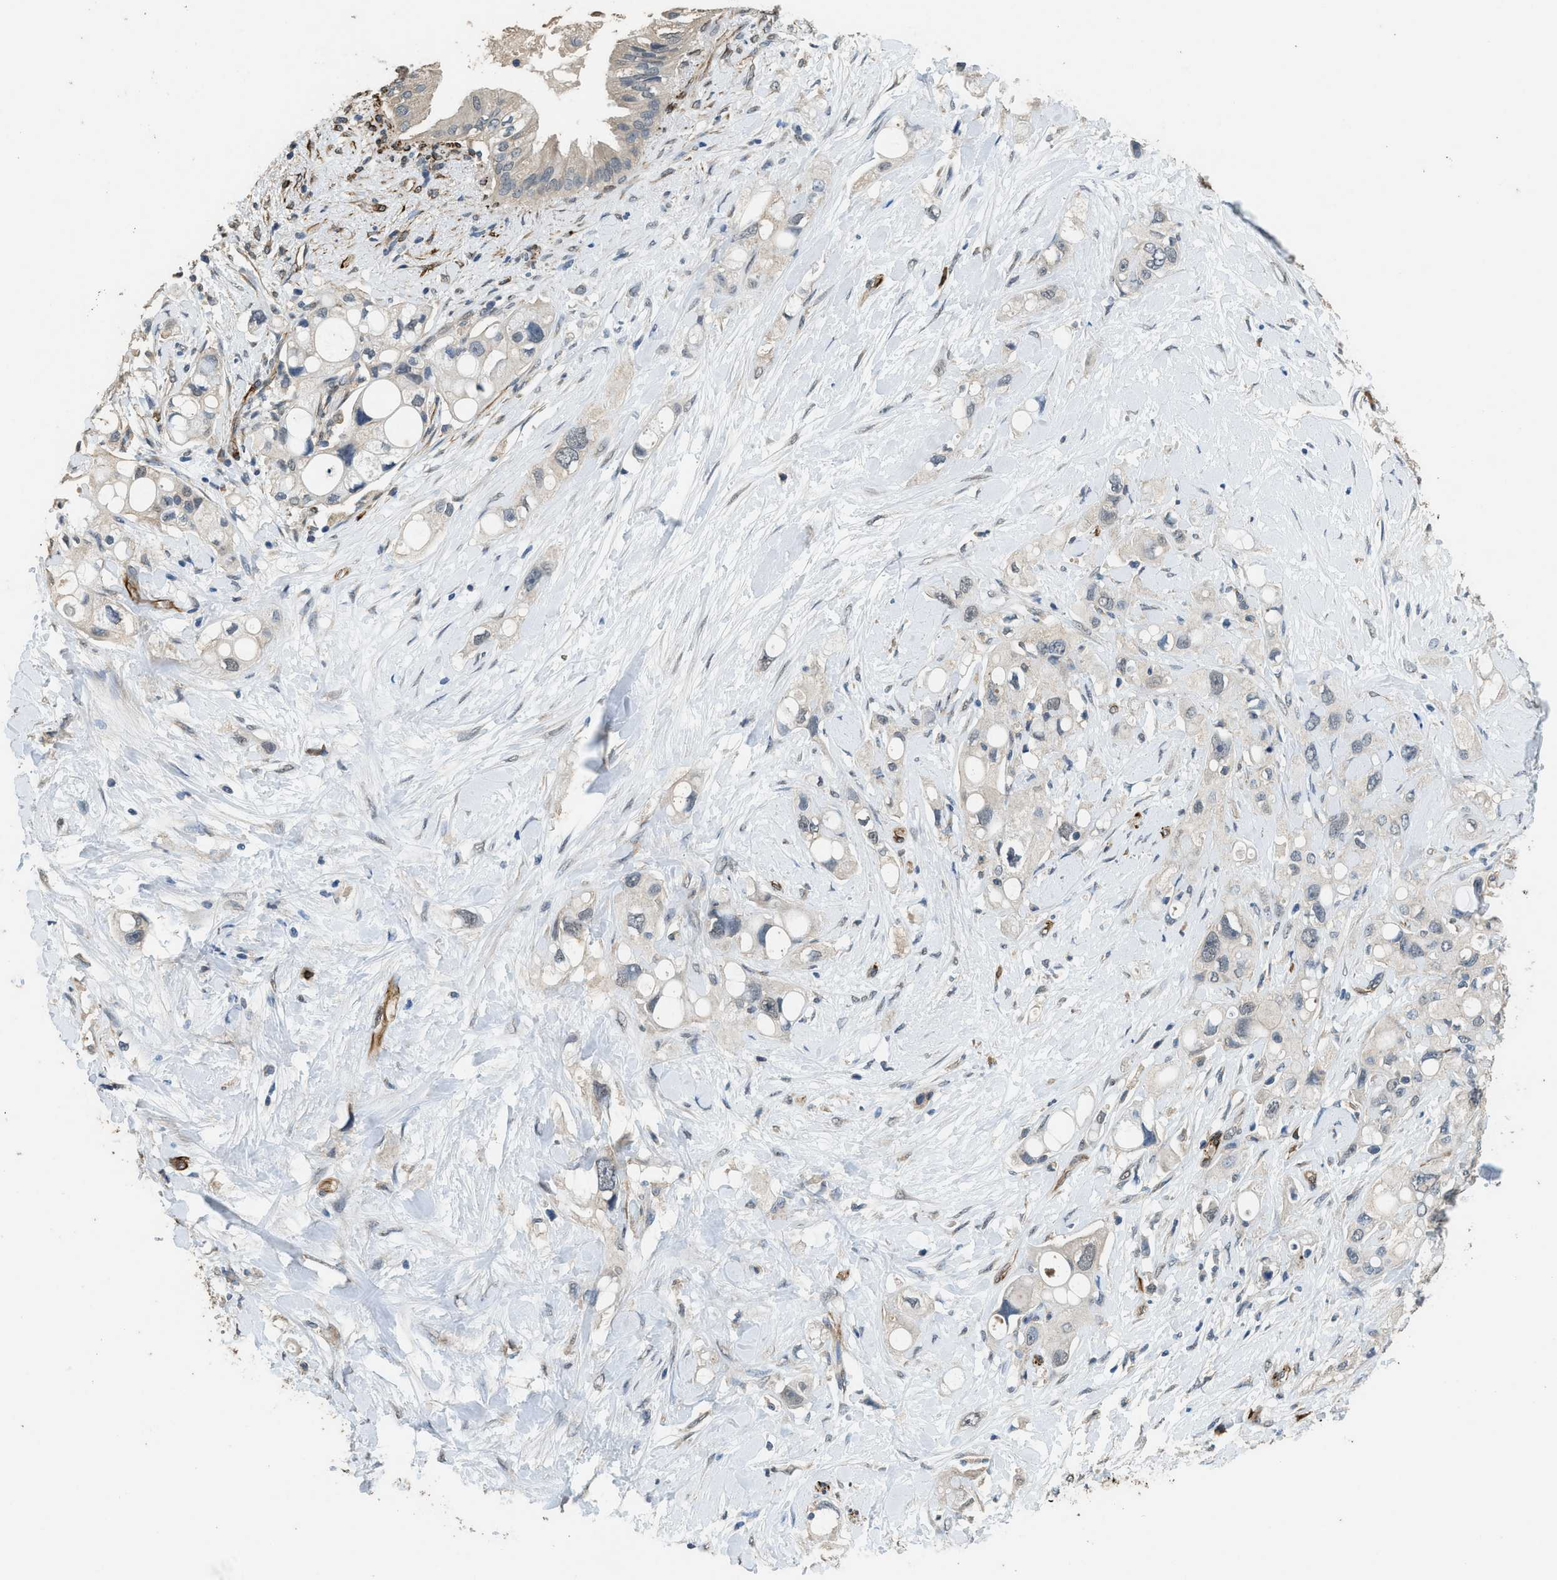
{"staining": {"intensity": "weak", "quantity": "<25%", "location": "cytoplasmic/membranous"}, "tissue": "pancreatic cancer", "cell_type": "Tumor cells", "image_type": "cancer", "snomed": [{"axis": "morphology", "description": "Adenocarcinoma, NOS"}, {"axis": "topography", "description": "Pancreas"}], "caption": "An image of pancreatic adenocarcinoma stained for a protein exhibits no brown staining in tumor cells.", "gene": "SYNM", "patient": {"sex": "female", "age": 56}}